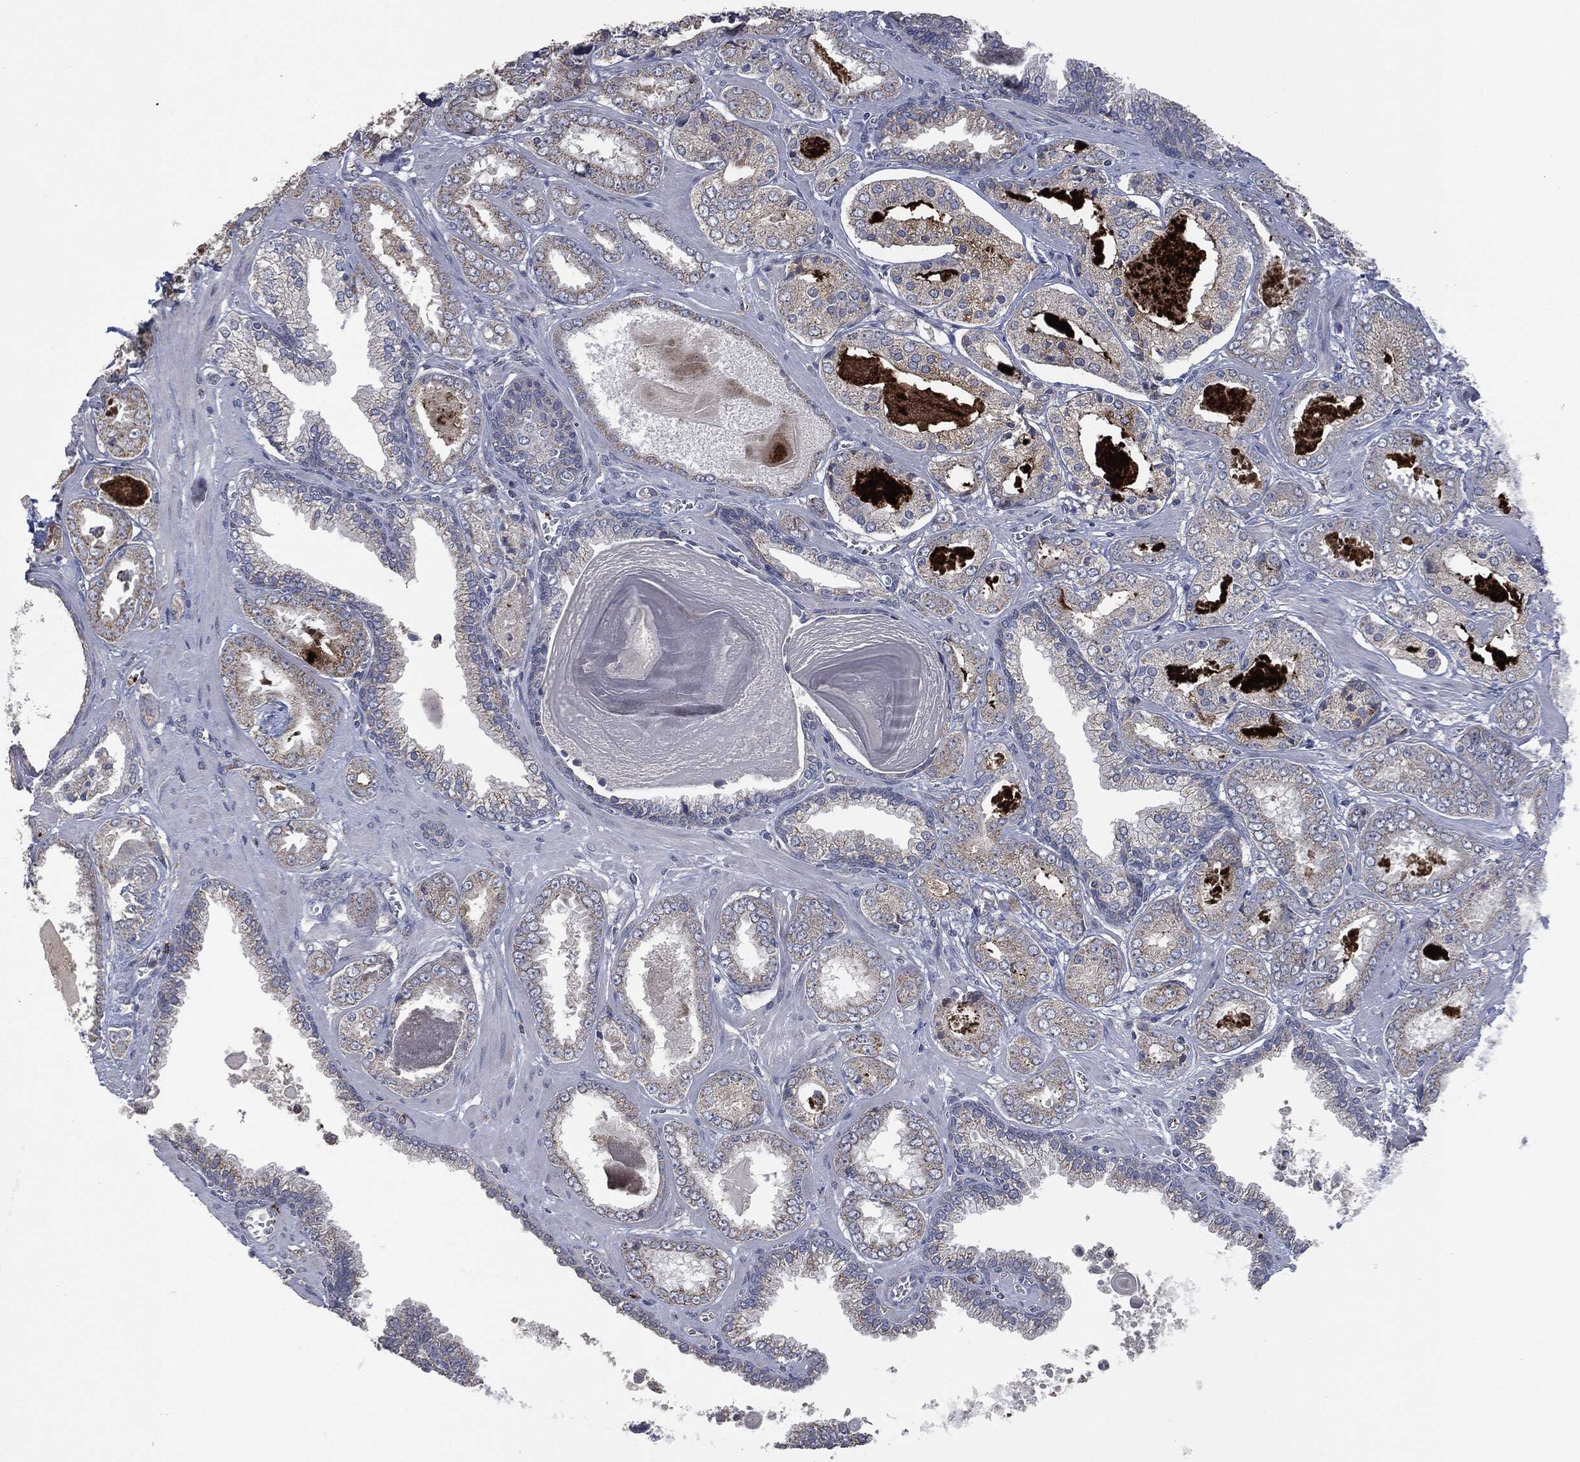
{"staining": {"intensity": "moderate", "quantity": "<25%", "location": "cytoplasmic/membranous"}, "tissue": "prostate cancer", "cell_type": "Tumor cells", "image_type": "cancer", "snomed": [{"axis": "morphology", "description": "Adenocarcinoma, NOS"}, {"axis": "topography", "description": "Prostate"}], "caption": "Immunohistochemistry (DAB (3,3'-diaminobenzidine)) staining of prostate adenocarcinoma exhibits moderate cytoplasmic/membranous protein staining in about <25% of tumor cells.", "gene": "CD33", "patient": {"sex": "male", "age": 56}}